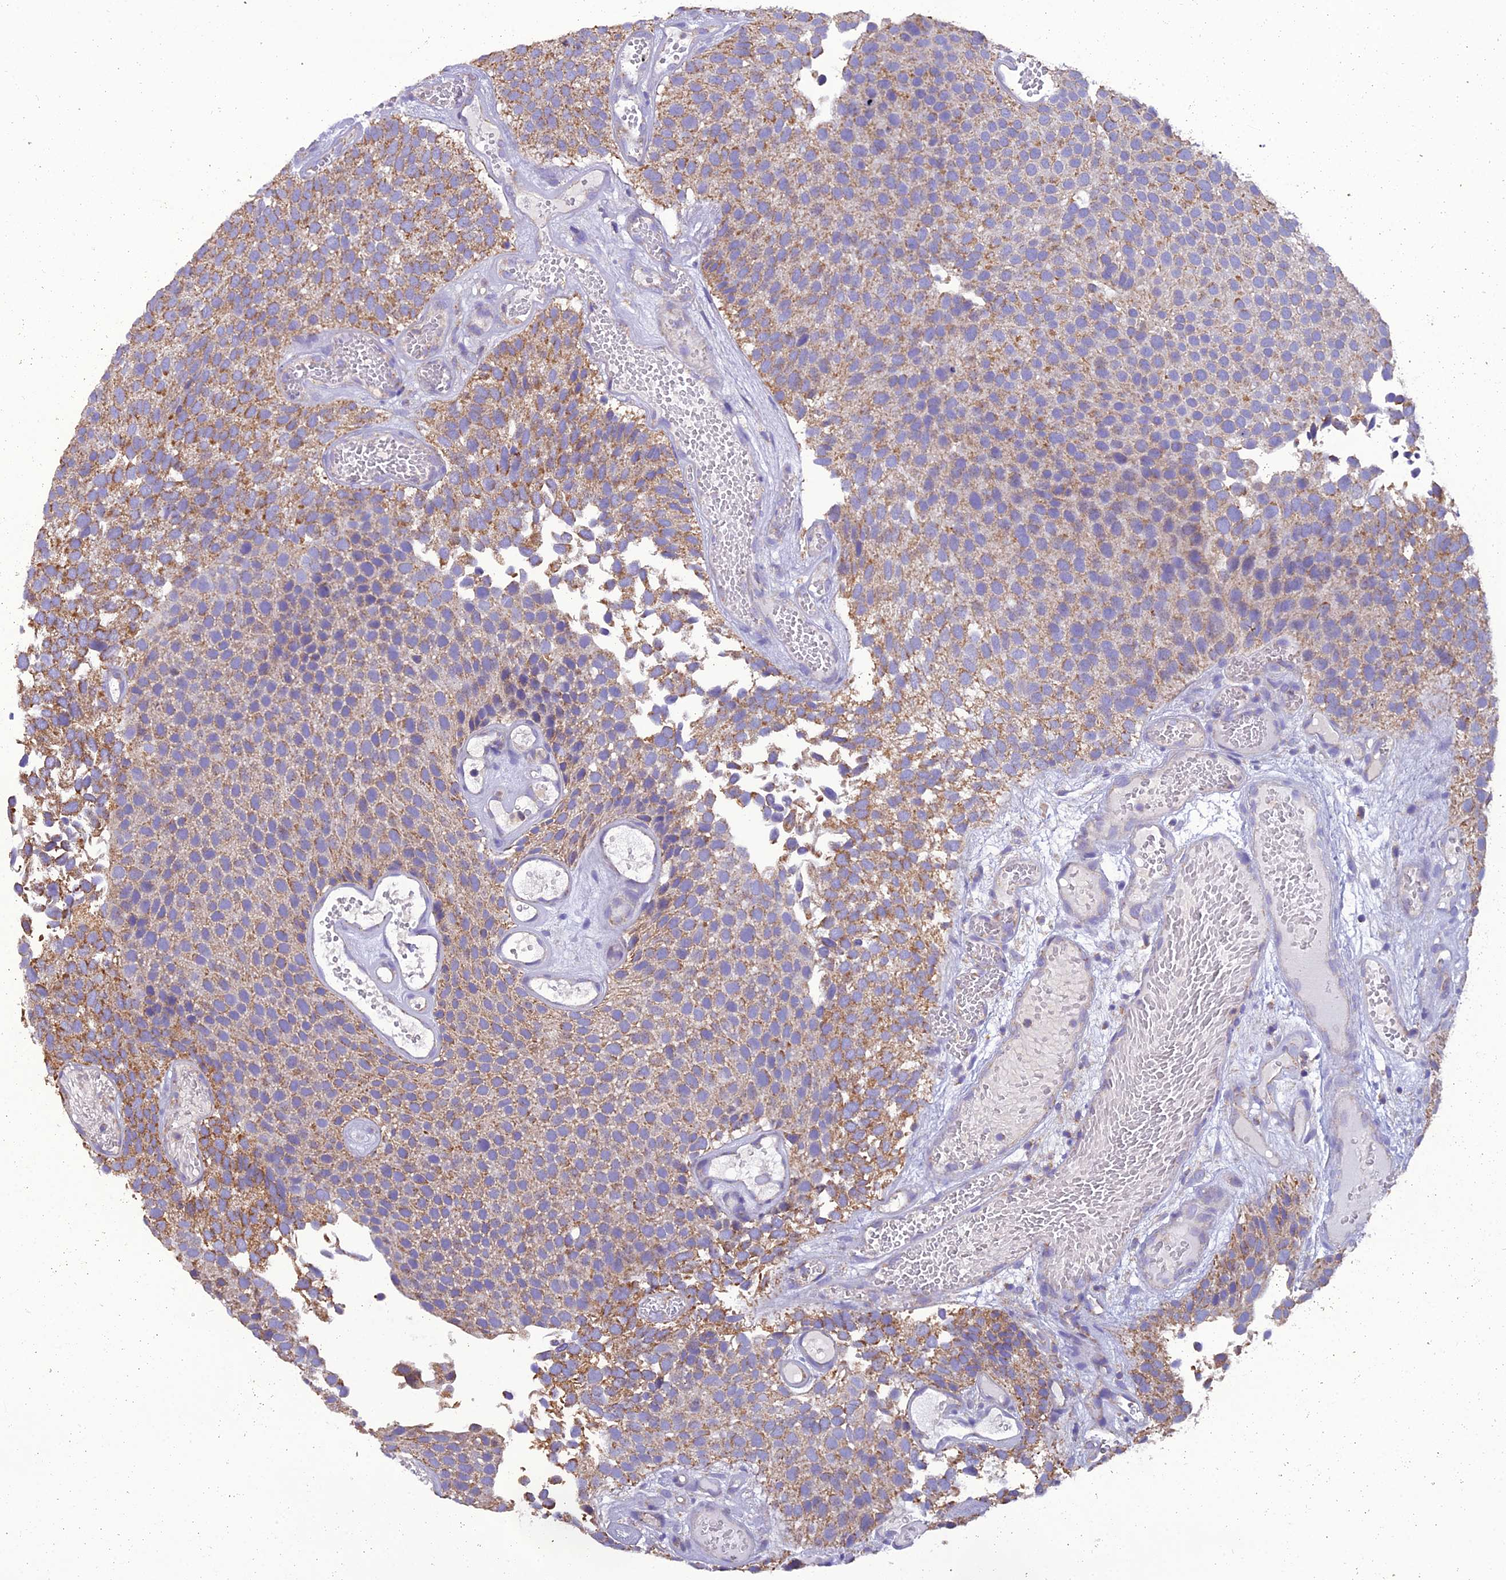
{"staining": {"intensity": "moderate", "quantity": "25%-75%", "location": "cytoplasmic/membranous"}, "tissue": "urothelial cancer", "cell_type": "Tumor cells", "image_type": "cancer", "snomed": [{"axis": "morphology", "description": "Urothelial carcinoma, Low grade"}, {"axis": "topography", "description": "Urinary bladder"}], "caption": "Protein analysis of urothelial cancer tissue reveals moderate cytoplasmic/membranous positivity in about 25%-75% of tumor cells.", "gene": "GPD1", "patient": {"sex": "male", "age": 89}}